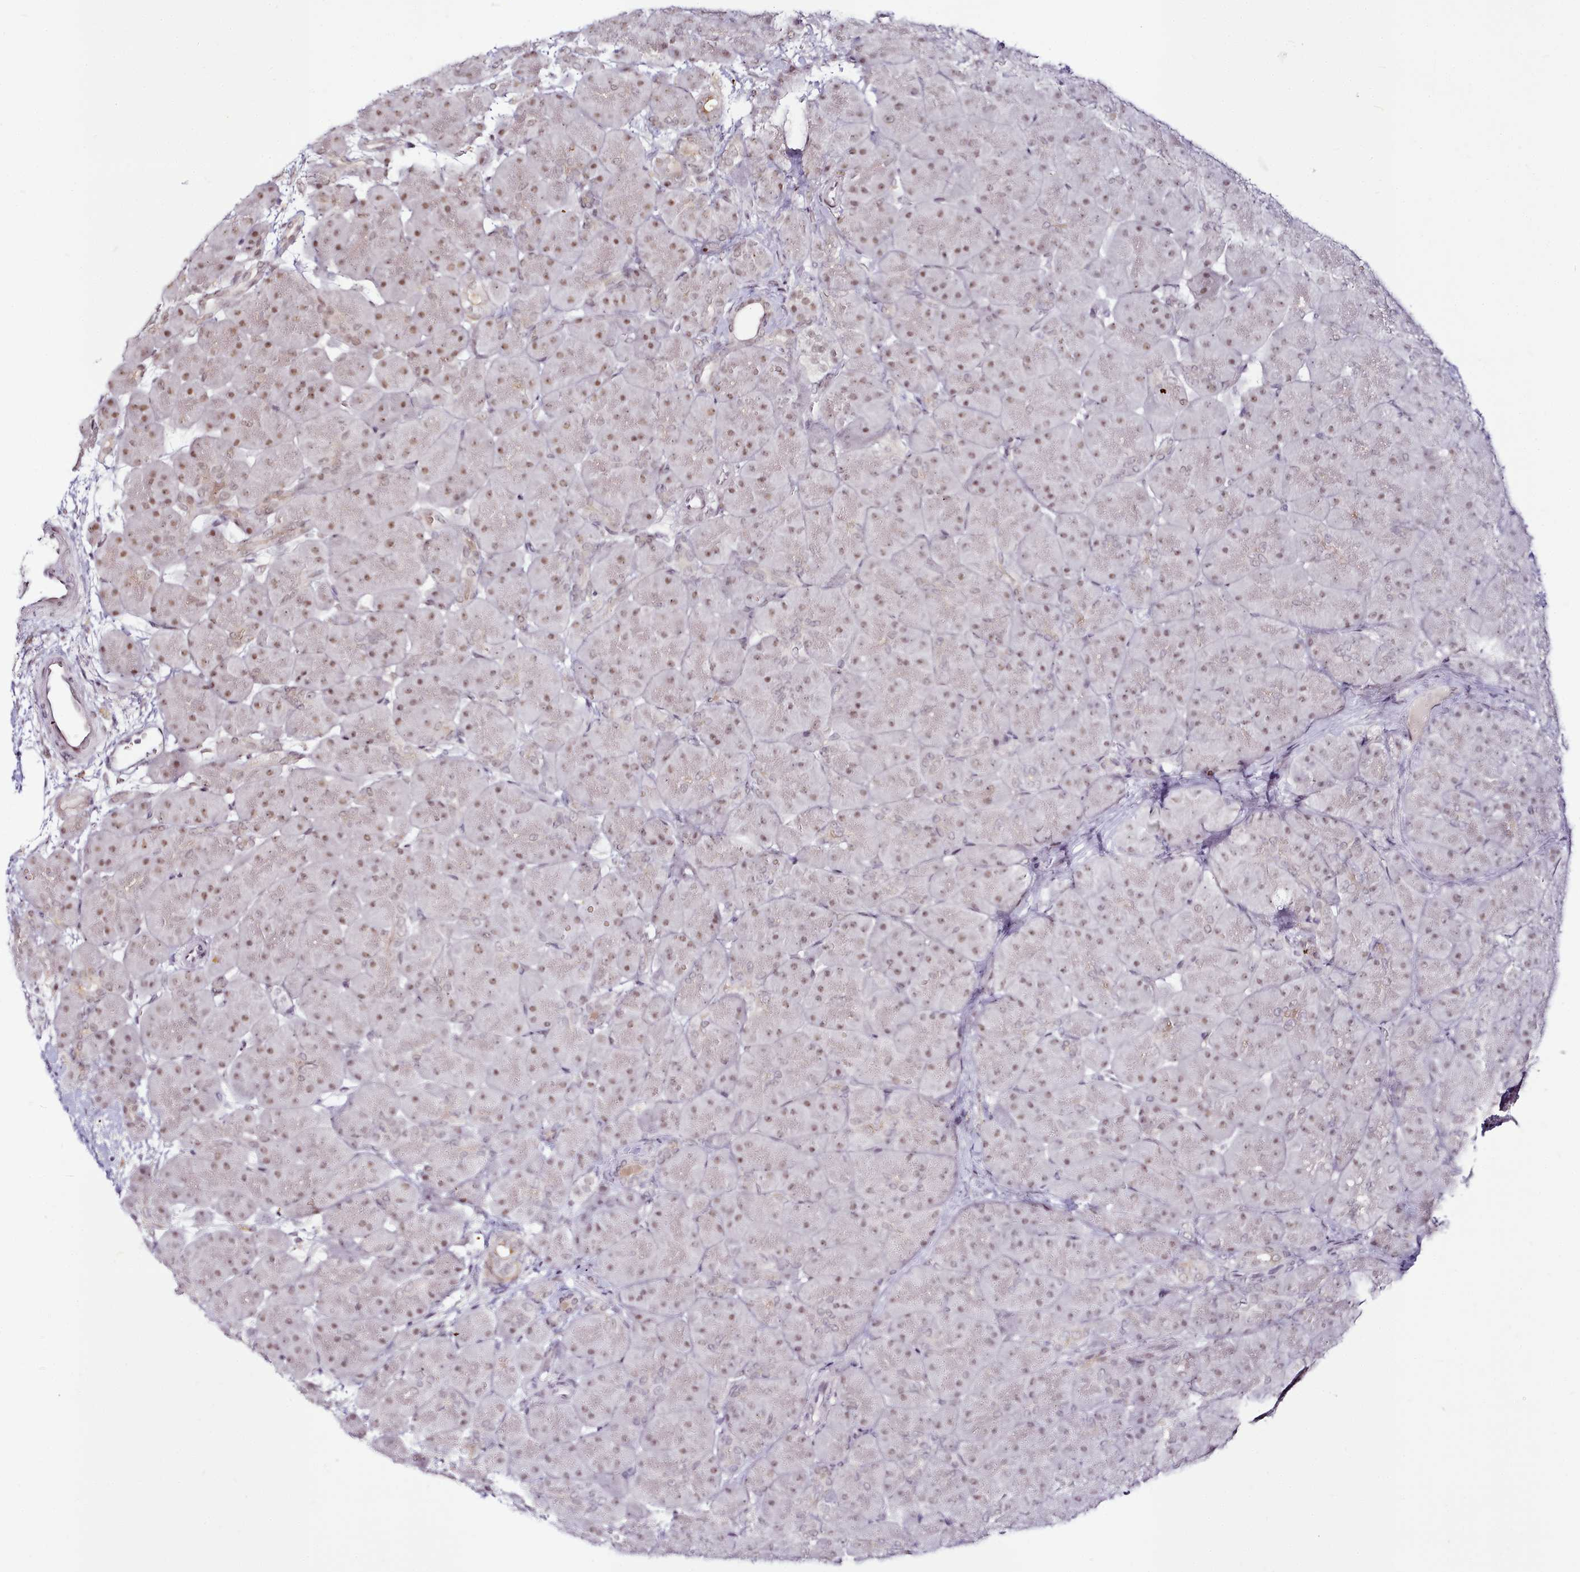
{"staining": {"intensity": "weak", "quantity": ">75%", "location": "nuclear"}, "tissue": "pancreas", "cell_type": "Exocrine glandular cells", "image_type": "normal", "snomed": [{"axis": "morphology", "description": "Normal tissue, NOS"}, {"axis": "topography", "description": "Pancreas"}], "caption": "Immunohistochemical staining of normal human pancreas shows weak nuclear protein staining in approximately >75% of exocrine glandular cells.", "gene": "SYT15B", "patient": {"sex": "male", "age": 66}}